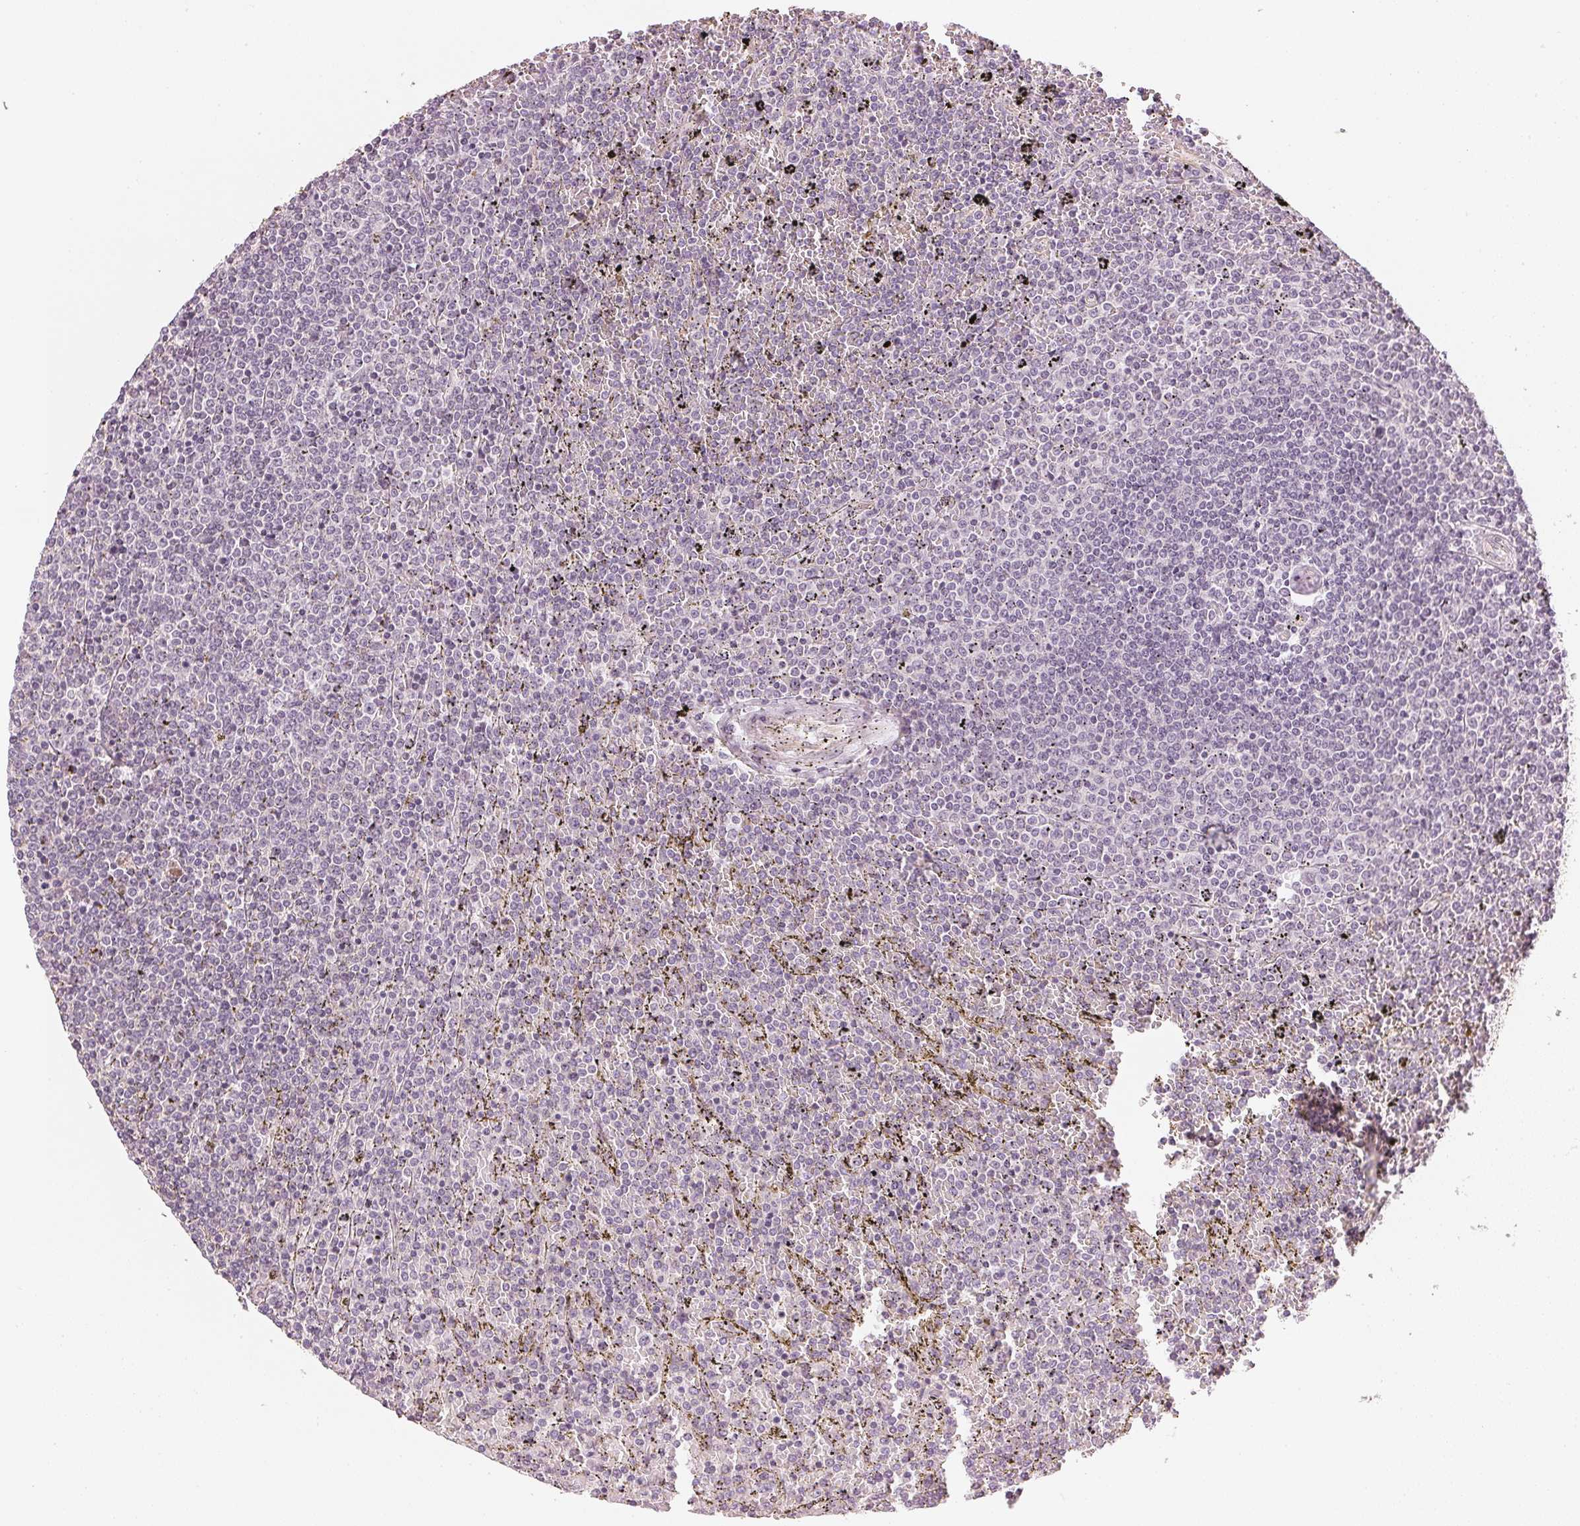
{"staining": {"intensity": "negative", "quantity": "none", "location": "none"}, "tissue": "lymphoma", "cell_type": "Tumor cells", "image_type": "cancer", "snomed": [{"axis": "morphology", "description": "Malignant lymphoma, non-Hodgkin's type, Low grade"}, {"axis": "topography", "description": "Spleen"}], "caption": "Immunohistochemical staining of human malignant lymphoma, non-Hodgkin's type (low-grade) exhibits no significant staining in tumor cells.", "gene": "APLP1", "patient": {"sex": "female", "age": 77}}